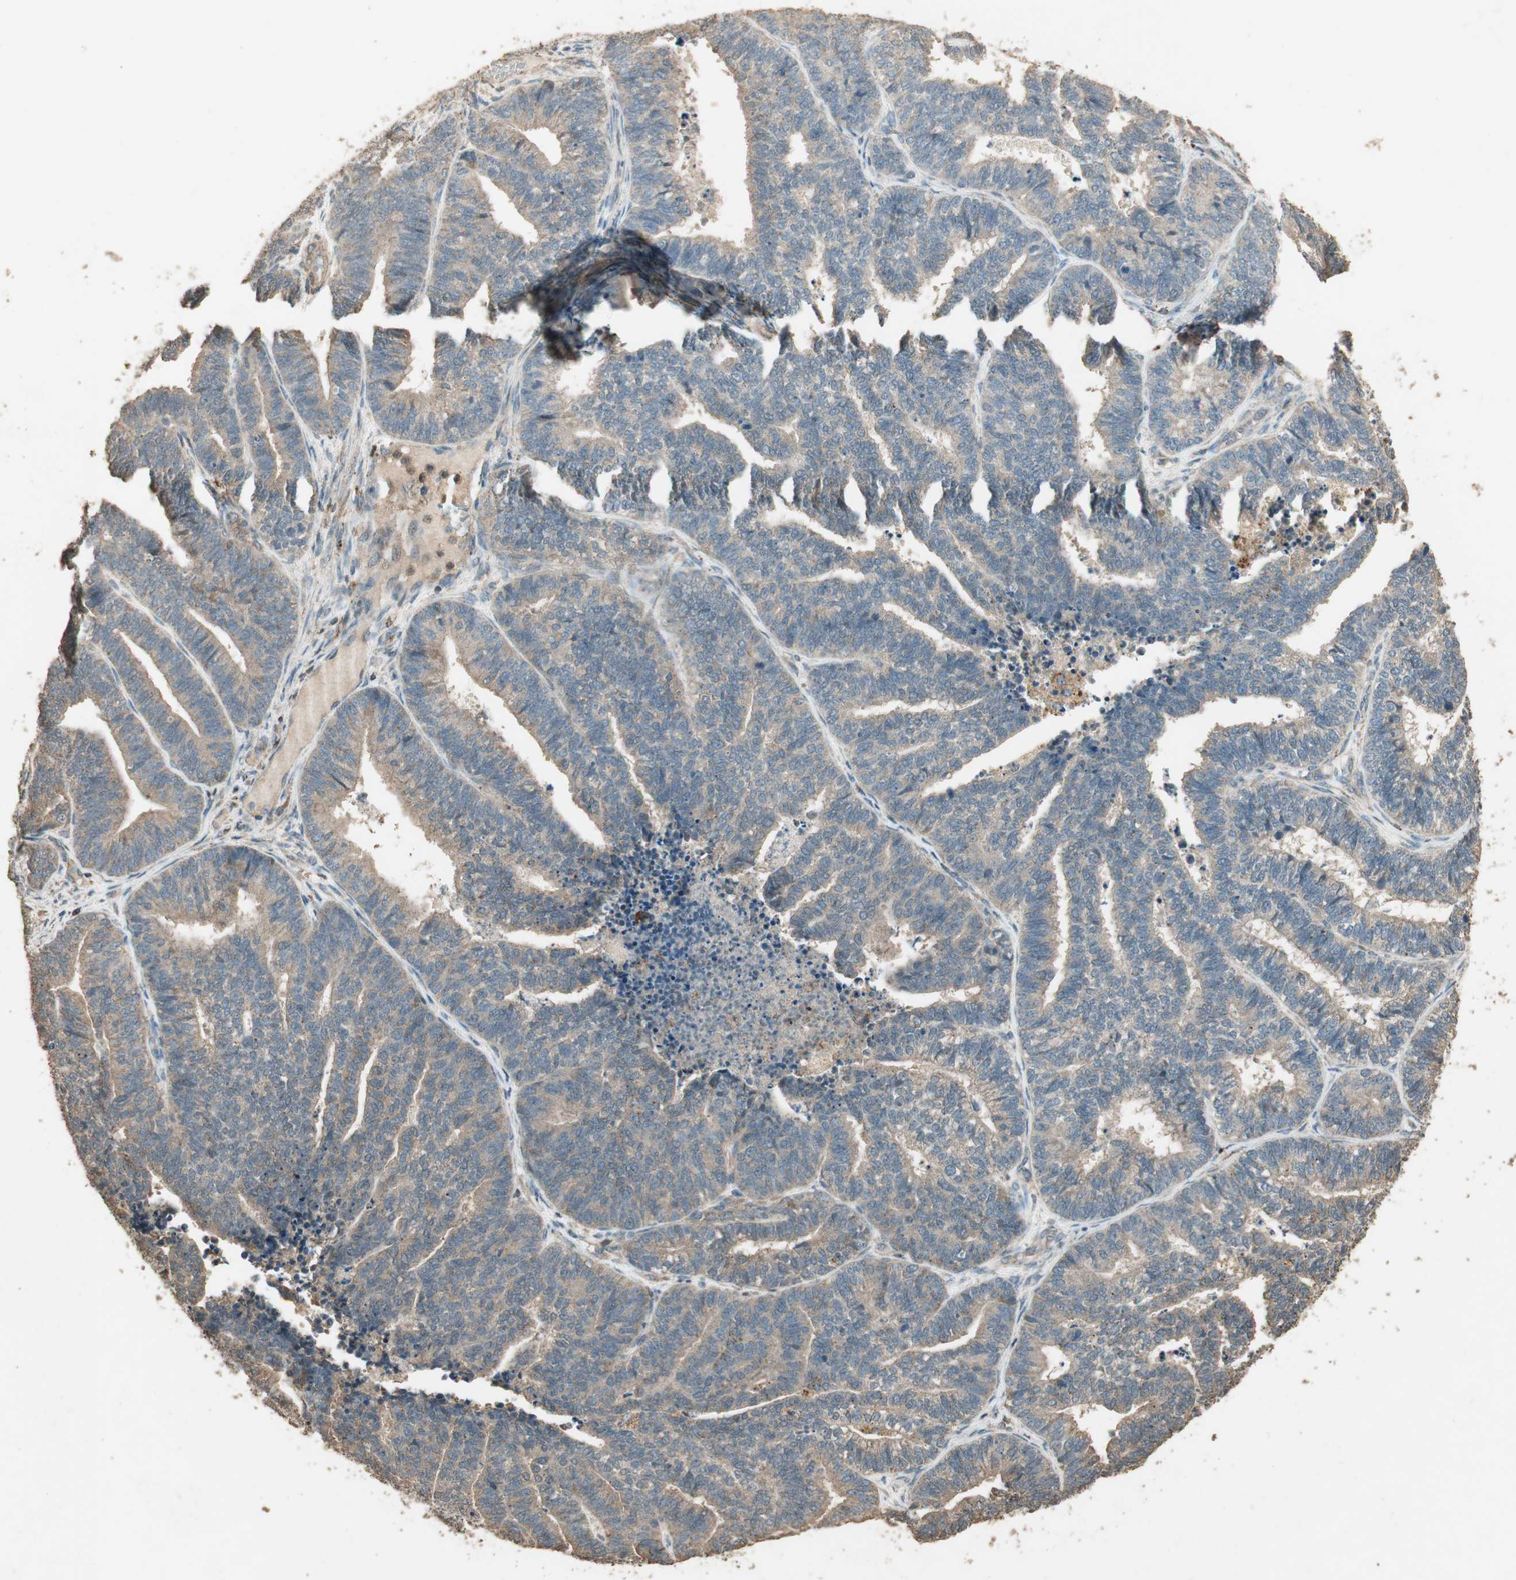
{"staining": {"intensity": "moderate", "quantity": ">75%", "location": "cytoplasmic/membranous"}, "tissue": "endometrial cancer", "cell_type": "Tumor cells", "image_type": "cancer", "snomed": [{"axis": "morphology", "description": "Adenocarcinoma, NOS"}, {"axis": "topography", "description": "Endometrium"}], "caption": "Human endometrial cancer (adenocarcinoma) stained for a protein (brown) reveals moderate cytoplasmic/membranous positive positivity in about >75% of tumor cells.", "gene": "USP2", "patient": {"sex": "female", "age": 70}}